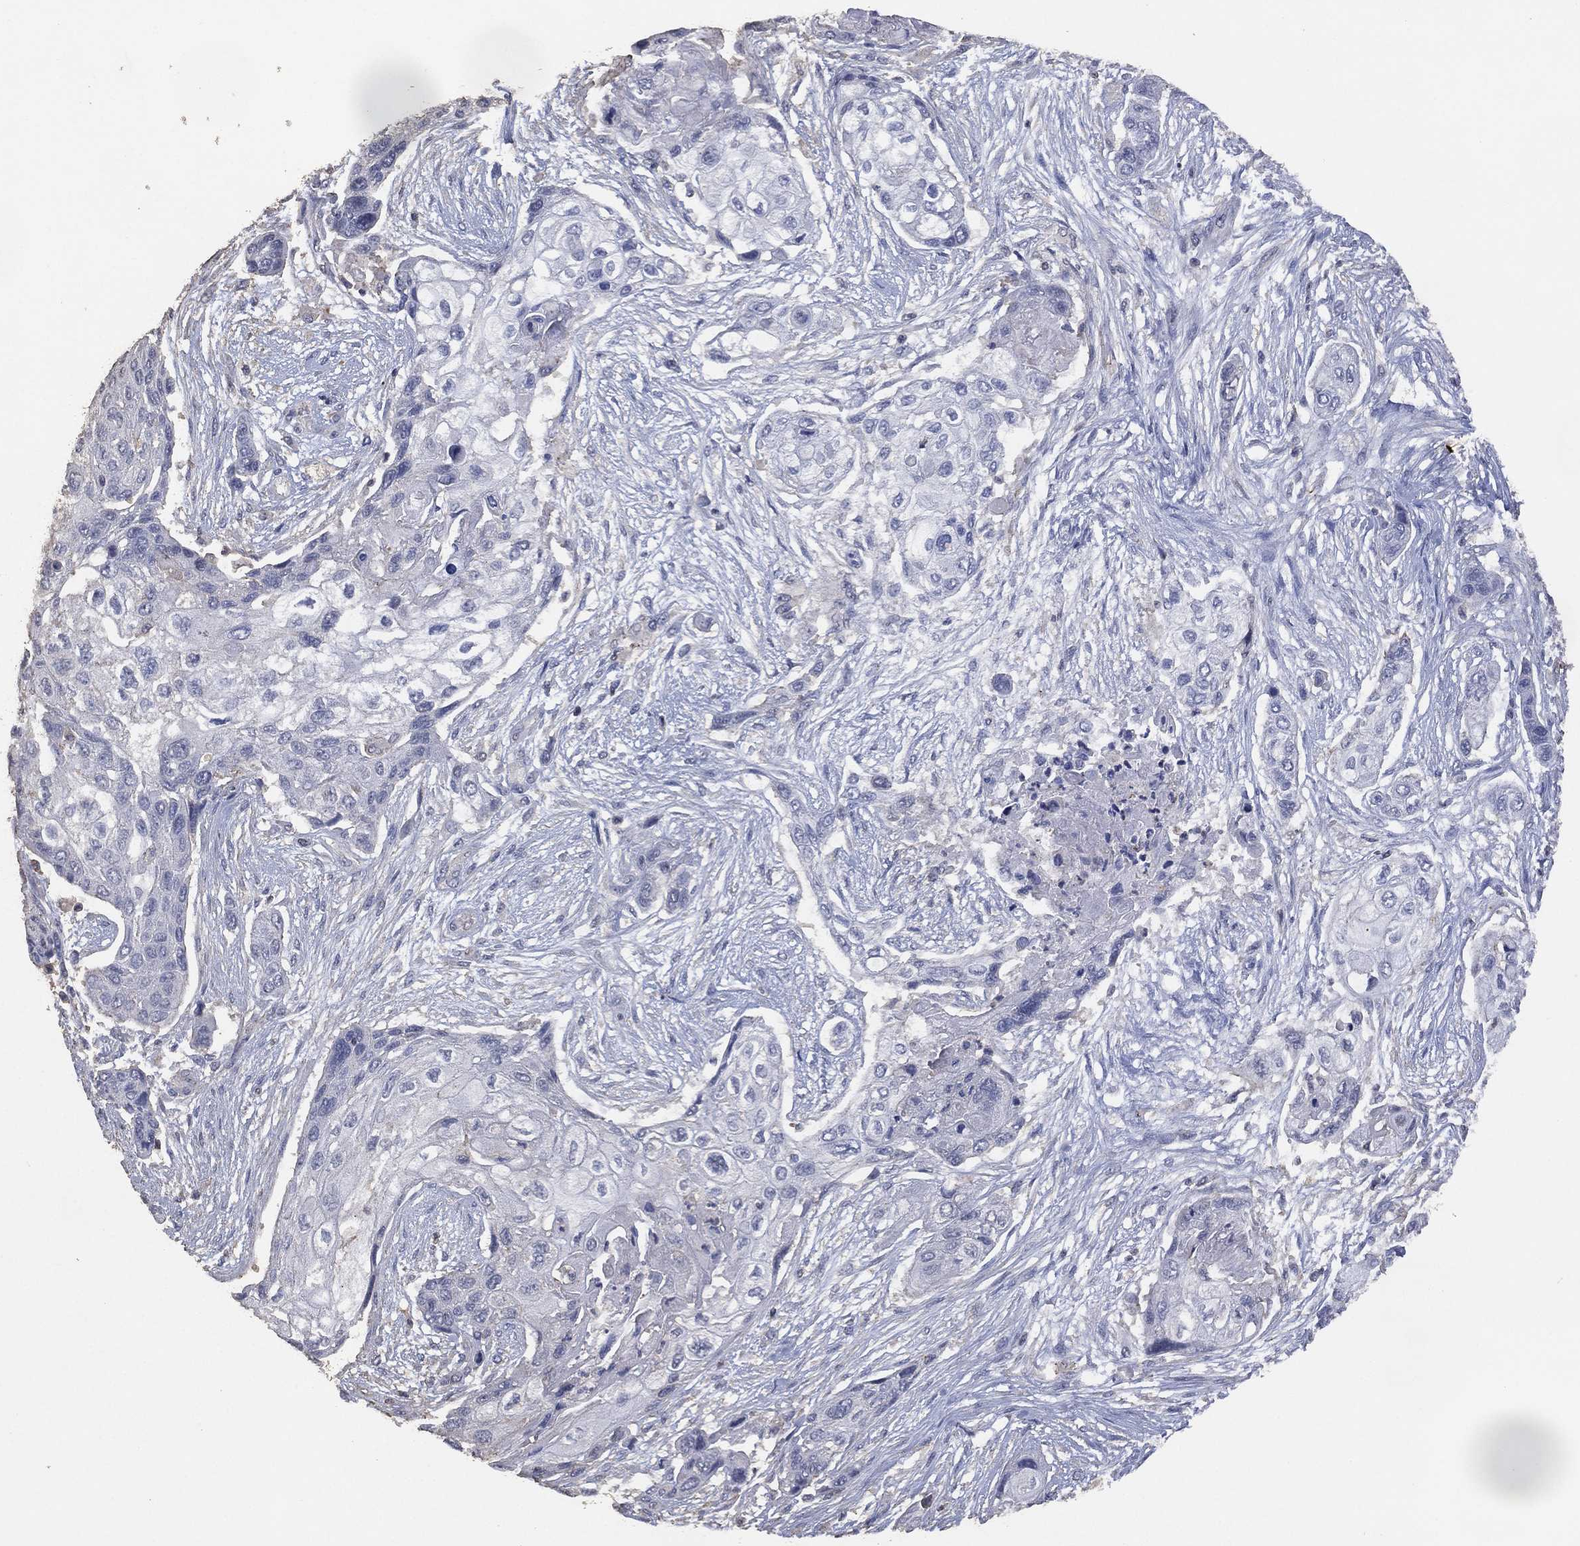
{"staining": {"intensity": "negative", "quantity": "none", "location": "none"}, "tissue": "lung cancer", "cell_type": "Tumor cells", "image_type": "cancer", "snomed": [{"axis": "morphology", "description": "Squamous cell carcinoma, NOS"}, {"axis": "topography", "description": "Lung"}], "caption": "Micrograph shows no significant protein expression in tumor cells of lung cancer.", "gene": "ADPRHL1", "patient": {"sex": "male", "age": 69}}